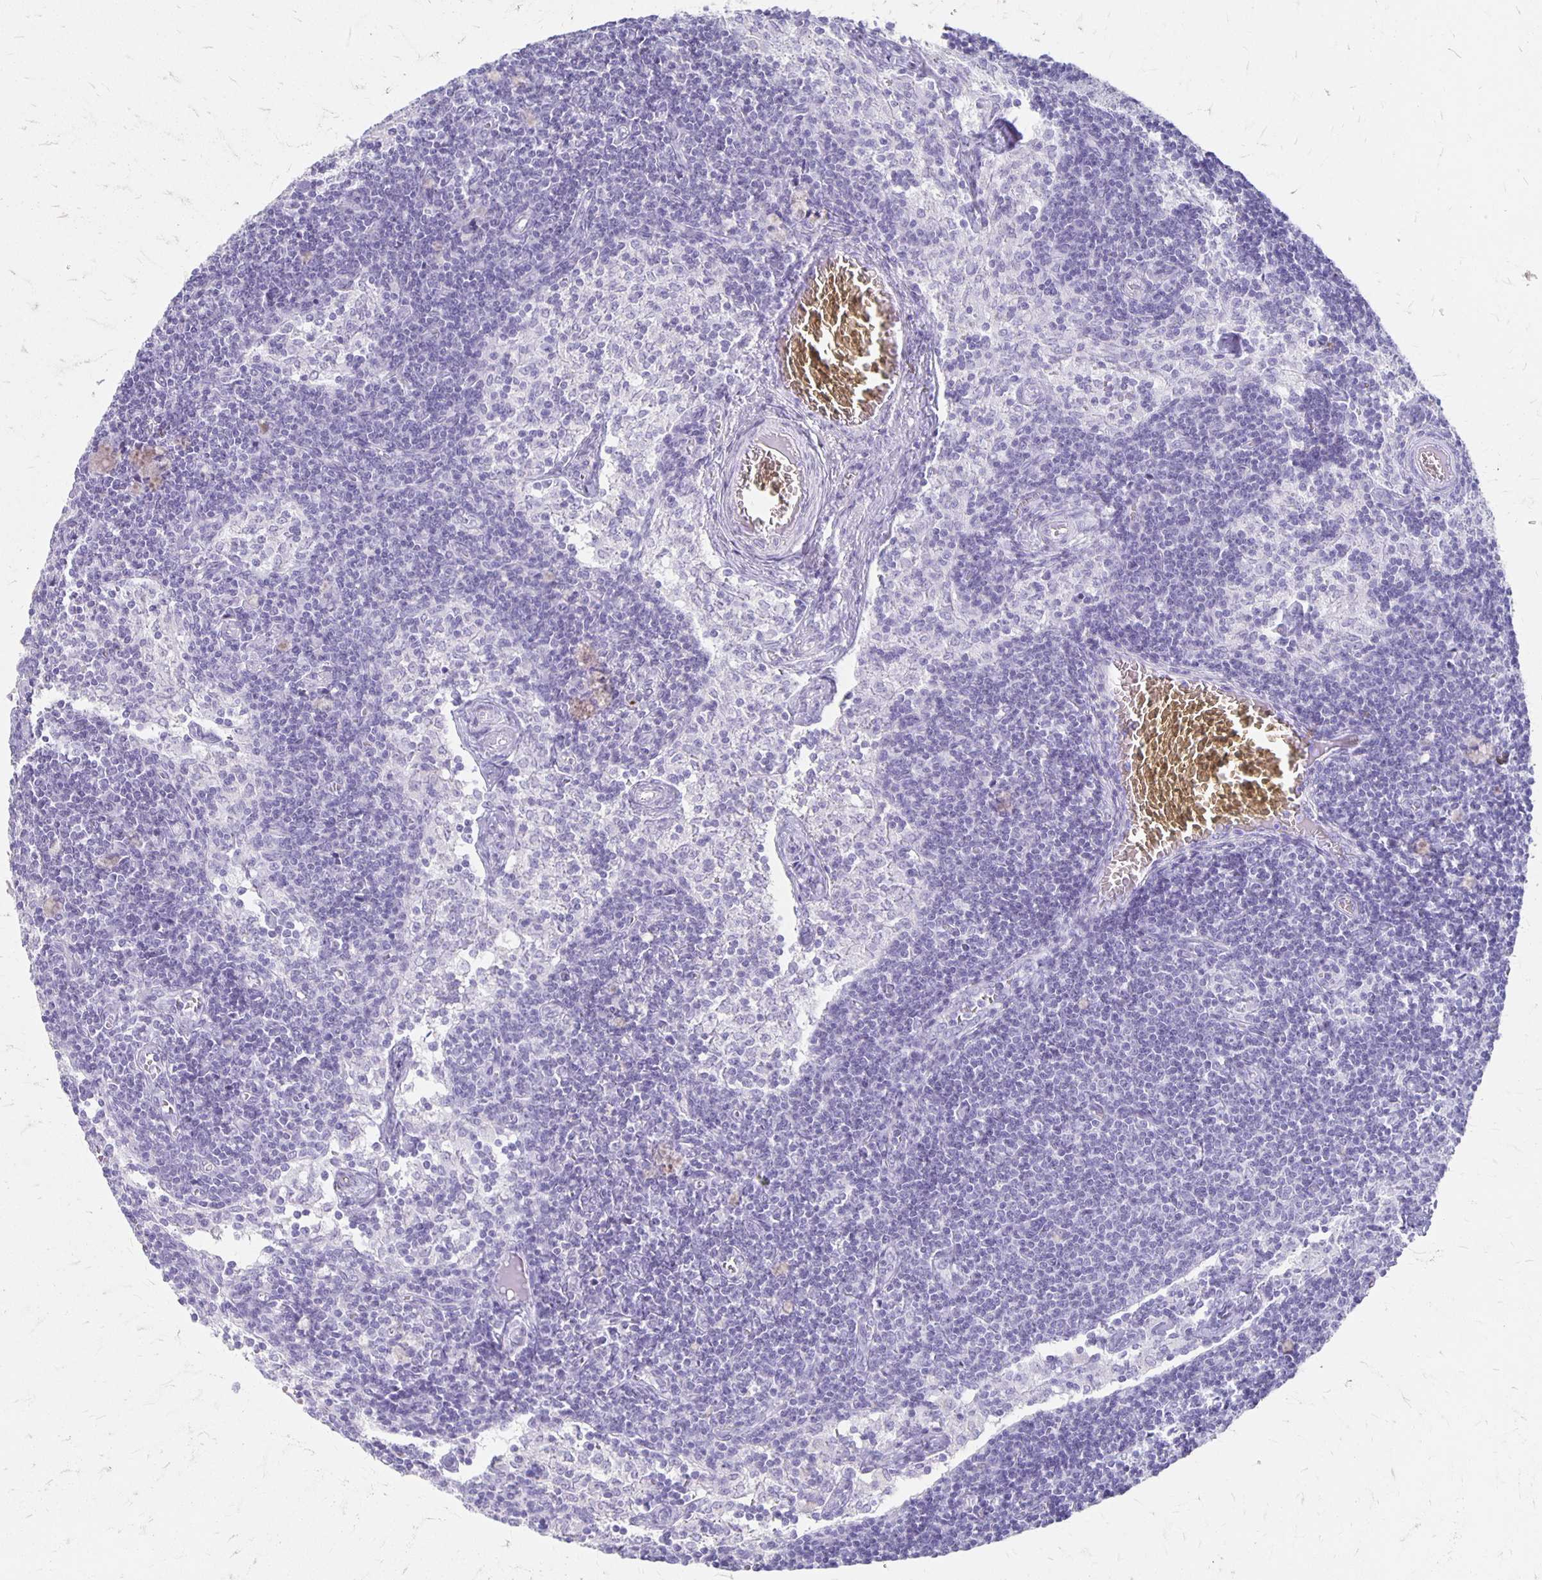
{"staining": {"intensity": "negative", "quantity": "none", "location": "none"}, "tissue": "lymph node", "cell_type": "Non-germinal center cells", "image_type": "normal", "snomed": [{"axis": "morphology", "description": "Normal tissue, NOS"}, {"axis": "topography", "description": "Lymph node"}], "caption": "Non-germinal center cells show no significant staining in unremarkable lymph node.", "gene": "MAGEC2", "patient": {"sex": "female", "age": 31}}